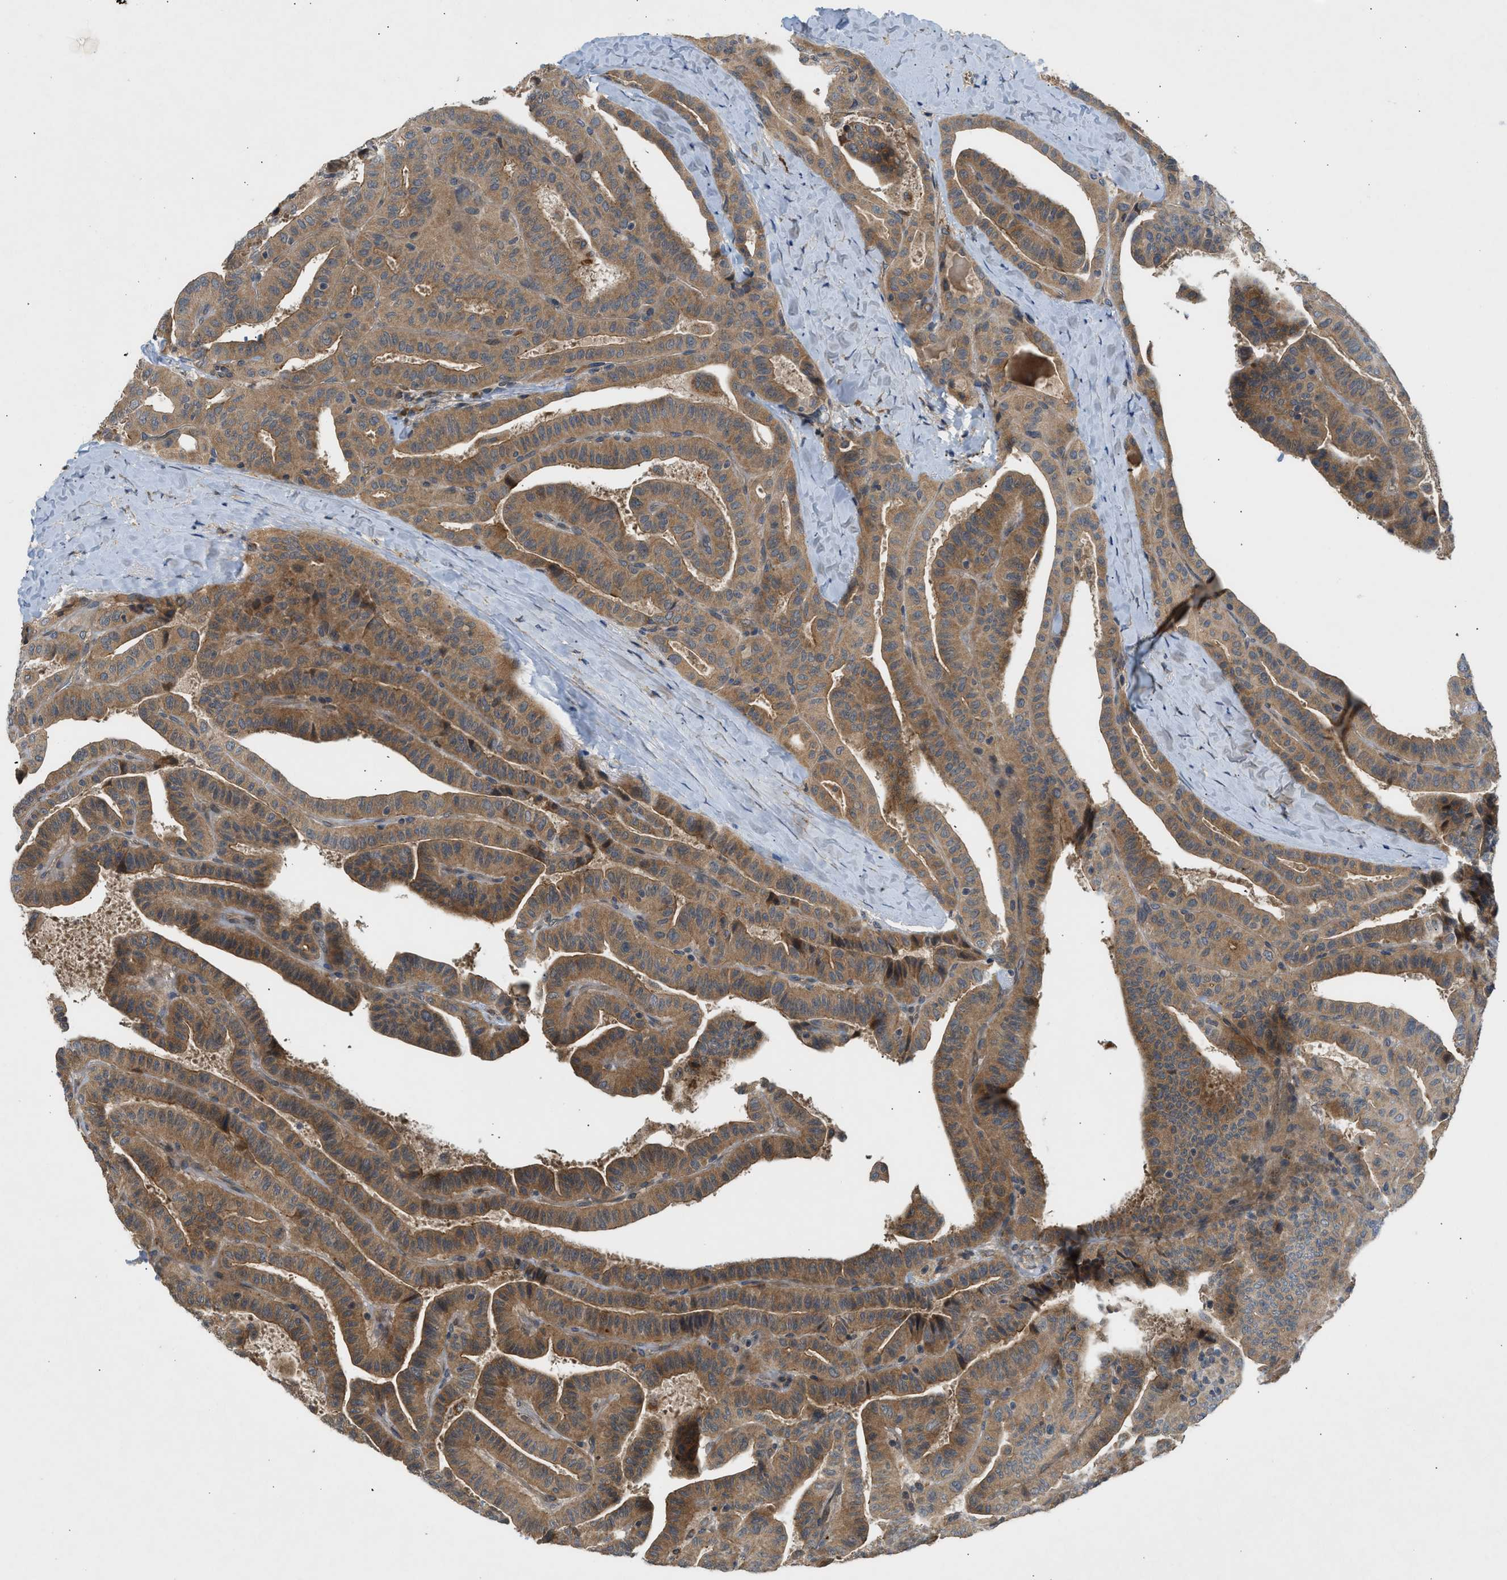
{"staining": {"intensity": "moderate", "quantity": ">75%", "location": "cytoplasmic/membranous"}, "tissue": "thyroid cancer", "cell_type": "Tumor cells", "image_type": "cancer", "snomed": [{"axis": "morphology", "description": "Papillary adenocarcinoma, NOS"}, {"axis": "topography", "description": "Thyroid gland"}], "caption": "This is a histology image of IHC staining of thyroid cancer, which shows moderate staining in the cytoplasmic/membranous of tumor cells.", "gene": "ADCY8", "patient": {"sex": "male", "age": 77}}